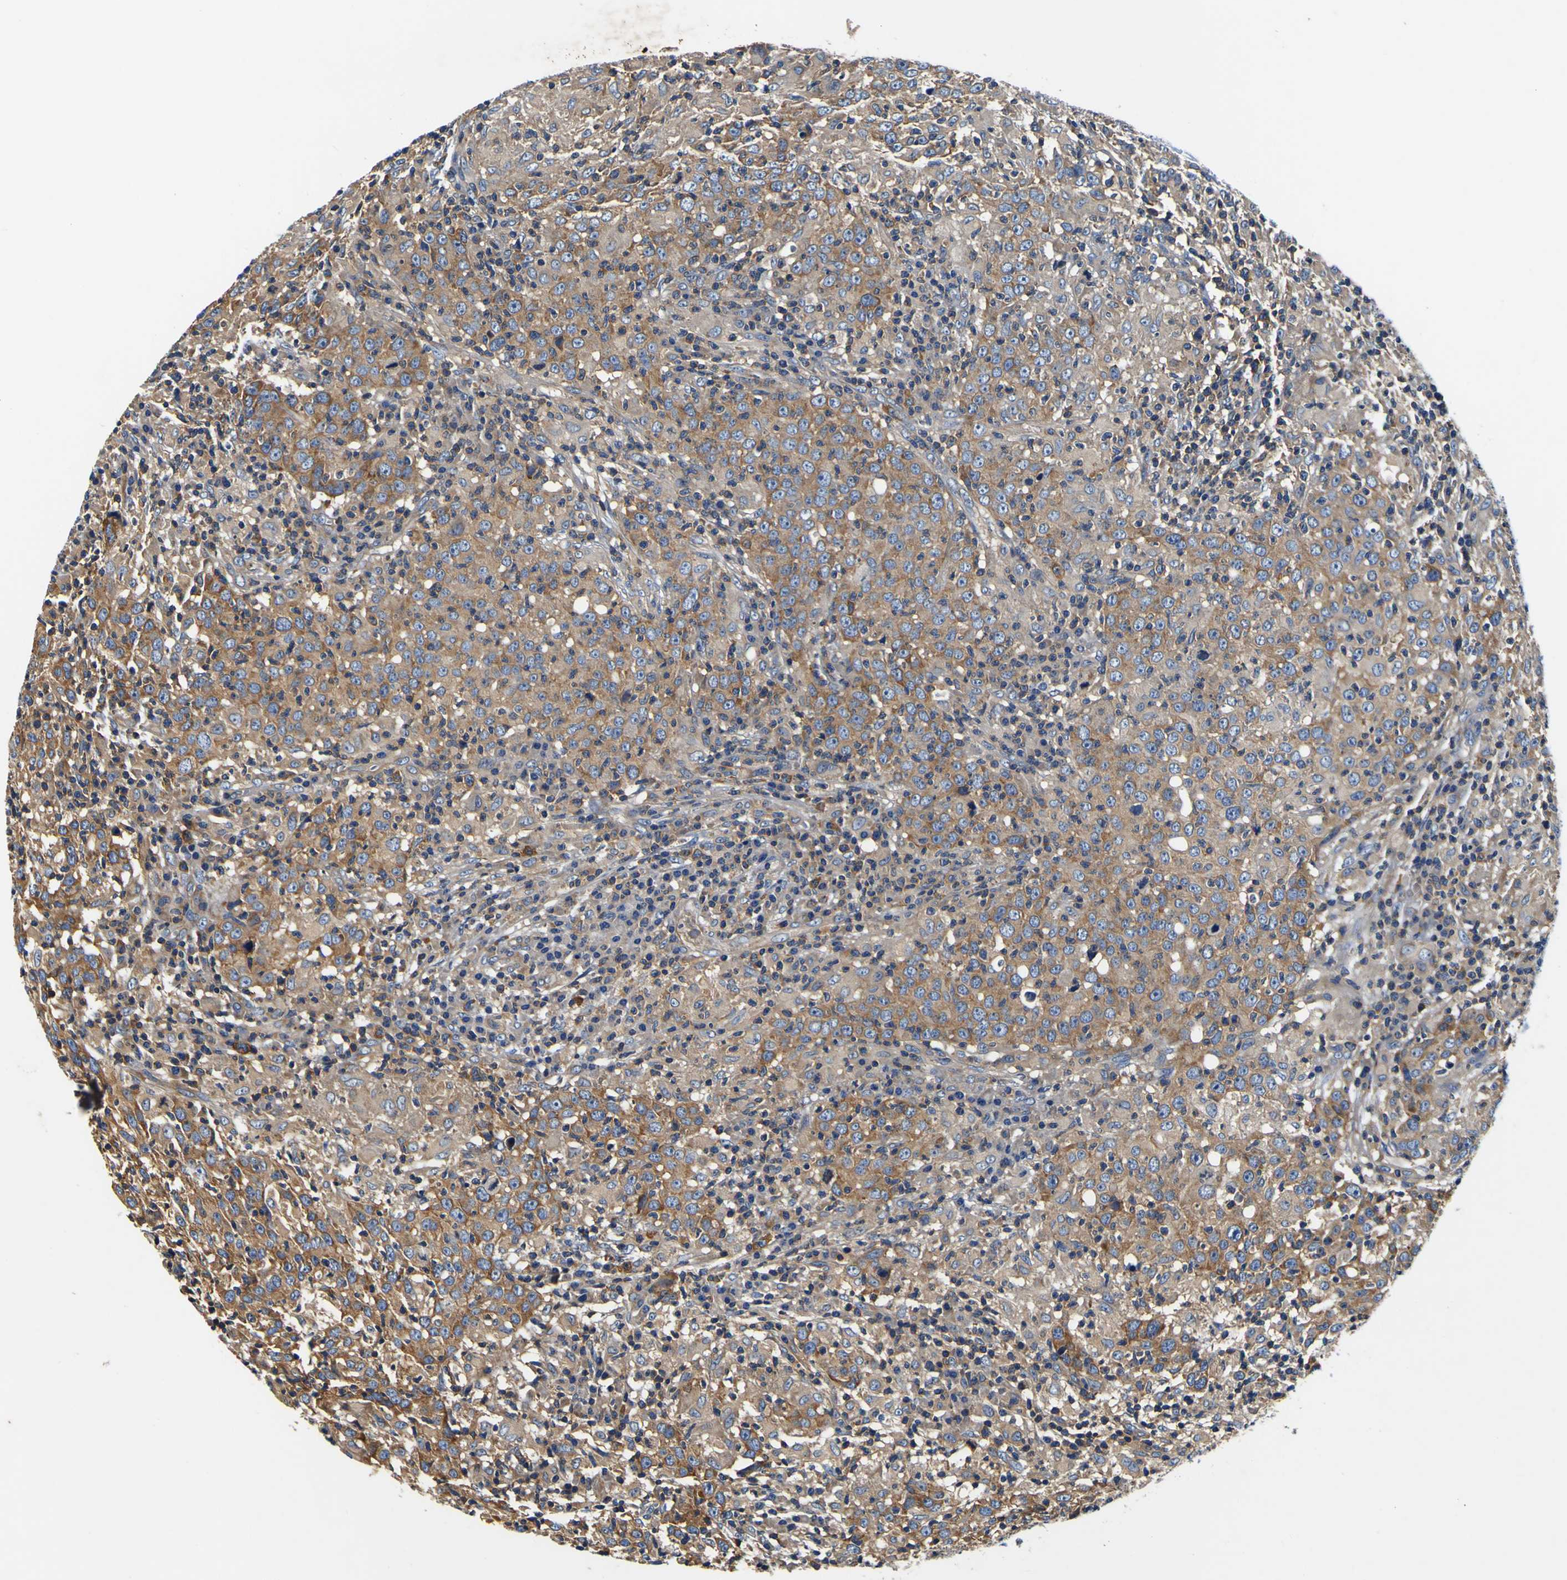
{"staining": {"intensity": "moderate", "quantity": ">75%", "location": "cytoplasmic/membranous"}, "tissue": "head and neck cancer", "cell_type": "Tumor cells", "image_type": "cancer", "snomed": [{"axis": "morphology", "description": "Adenocarcinoma, NOS"}, {"axis": "topography", "description": "Salivary gland"}, {"axis": "topography", "description": "Head-Neck"}], "caption": "Immunohistochemistry image of neoplastic tissue: human head and neck cancer stained using IHC shows medium levels of moderate protein expression localized specifically in the cytoplasmic/membranous of tumor cells, appearing as a cytoplasmic/membranous brown color.", "gene": "CNR2", "patient": {"sex": "female", "age": 65}}